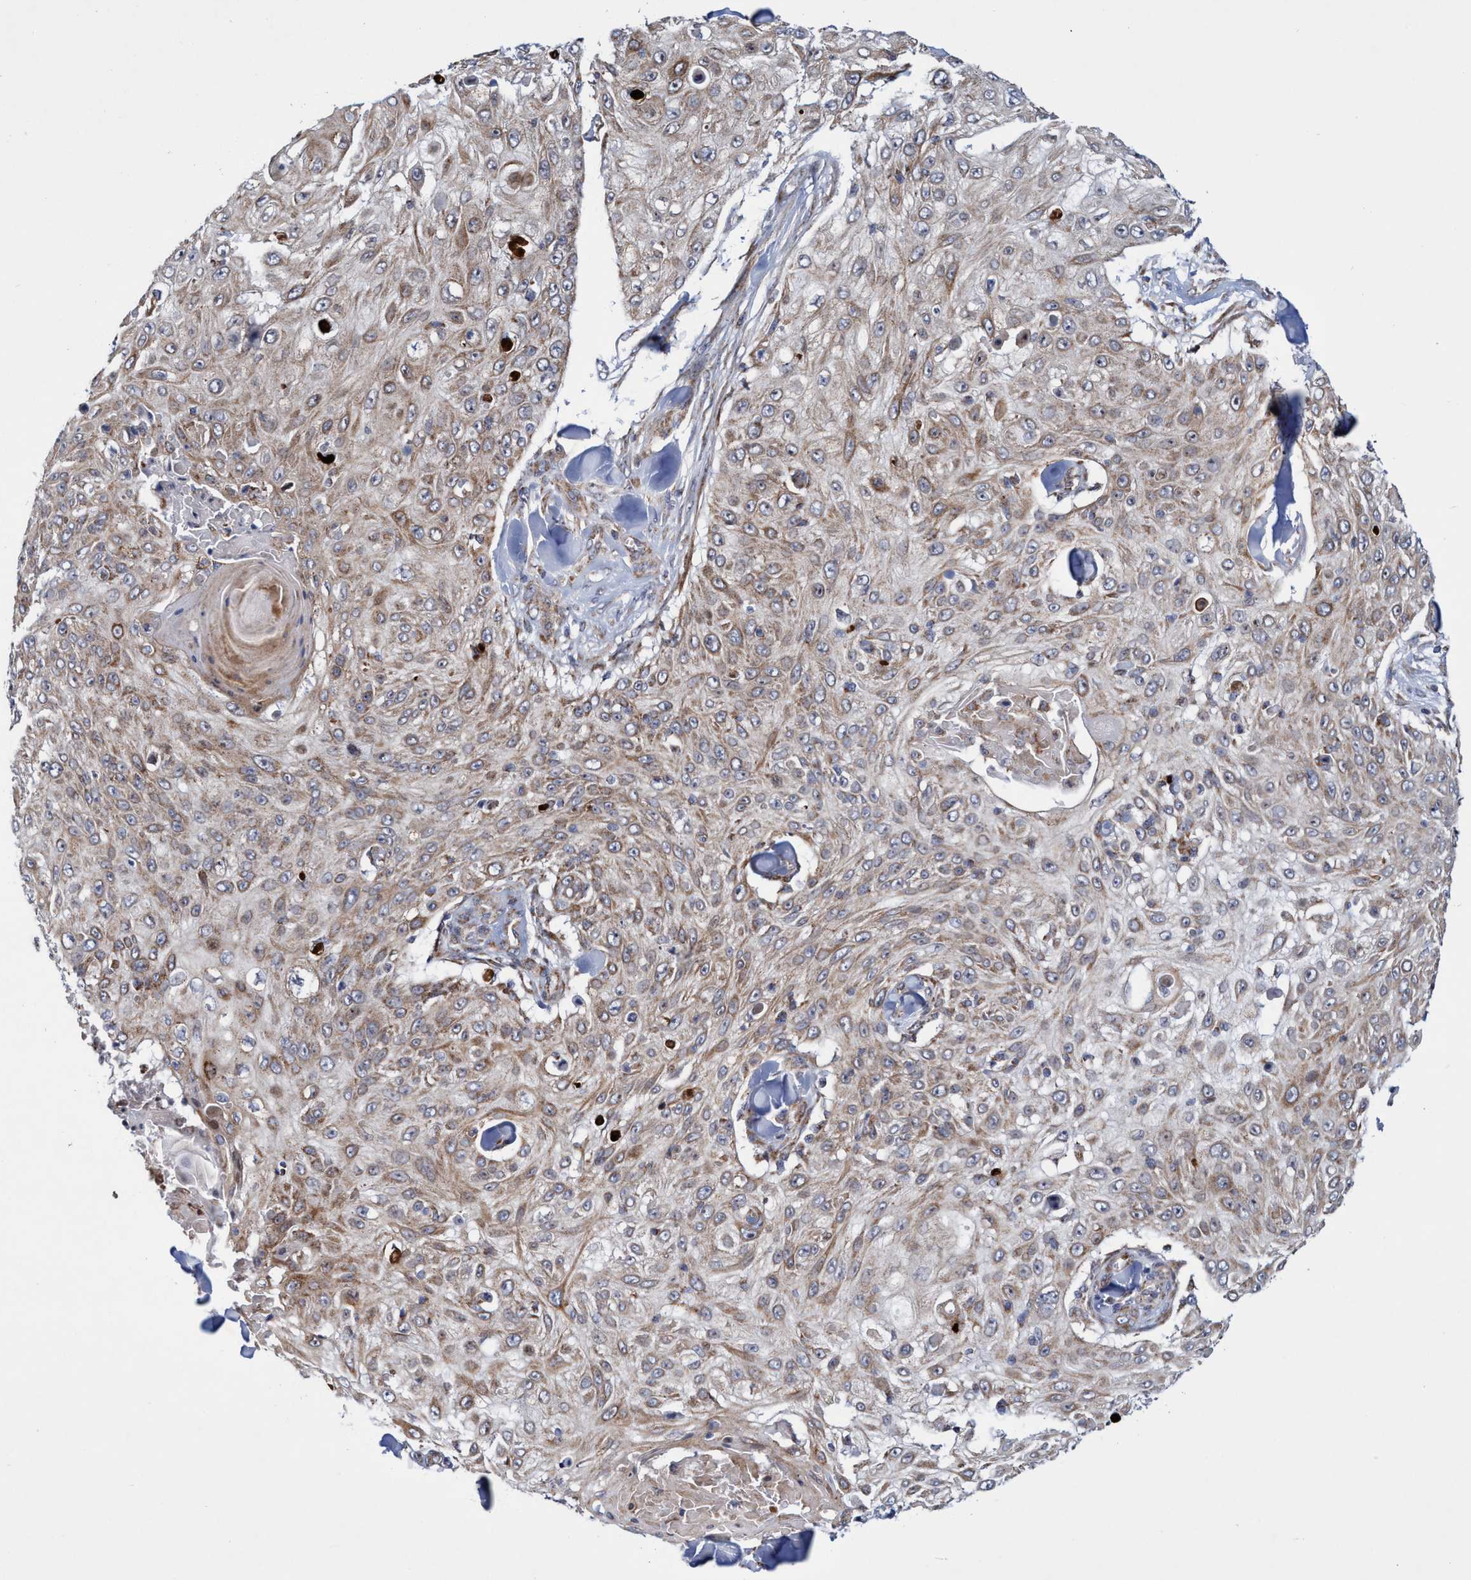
{"staining": {"intensity": "weak", "quantity": ">75%", "location": "cytoplasmic/membranous"}, "tissue": "skin cancer", "cell_type": "Tumor cells", "image_type": "cancer", "snomed": [{"axis": "morphology", "description": "Squamous cell carcinoma, NOS"}, {"axis": "topography", "description": "Skin"}], "caption": "Skin cancer (squamous cell carcinoma) stained for a protein exhibits weak cytoplasmic/membranous positivity in tumor cells.", "gene": "POLR1F", "patient": {"sex": "male", "age": 86}}